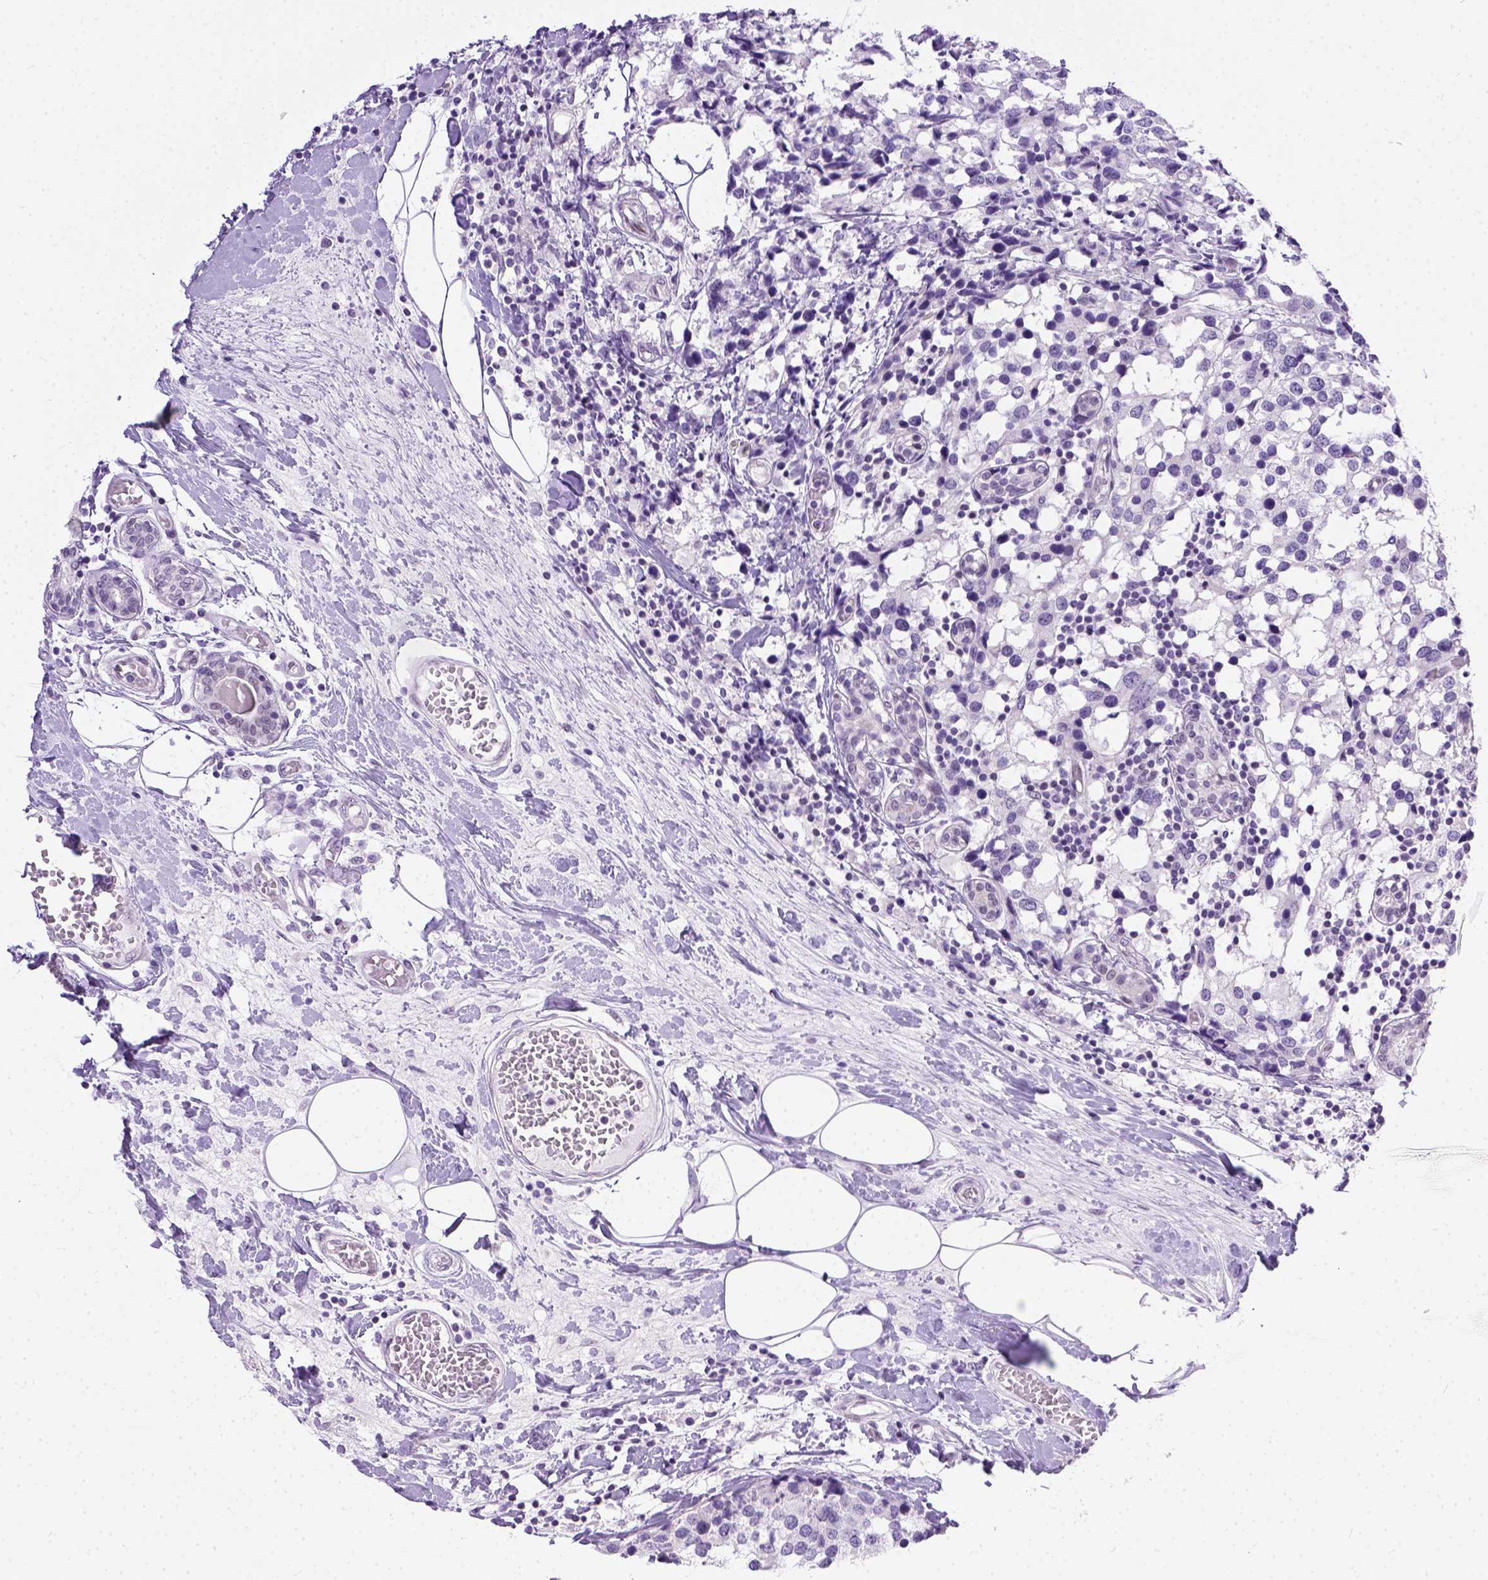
{"staining": {"intensity": "negative", "quantity": "none", "location": "none"}, "tissue": "breast cancer", "cell_type": "Tumor cells", "image_type": "cancer", "snomed": [{"axis": "morphology", "description": "Lobular carcinoma"}, {"axis": "topography", "description": "Breast"}], "caption": "There is no significant staining in tumor cells of breast lobular carcinoma.", "gene": "FAM184B", "patient": {"sex": "female", "age": 59}}